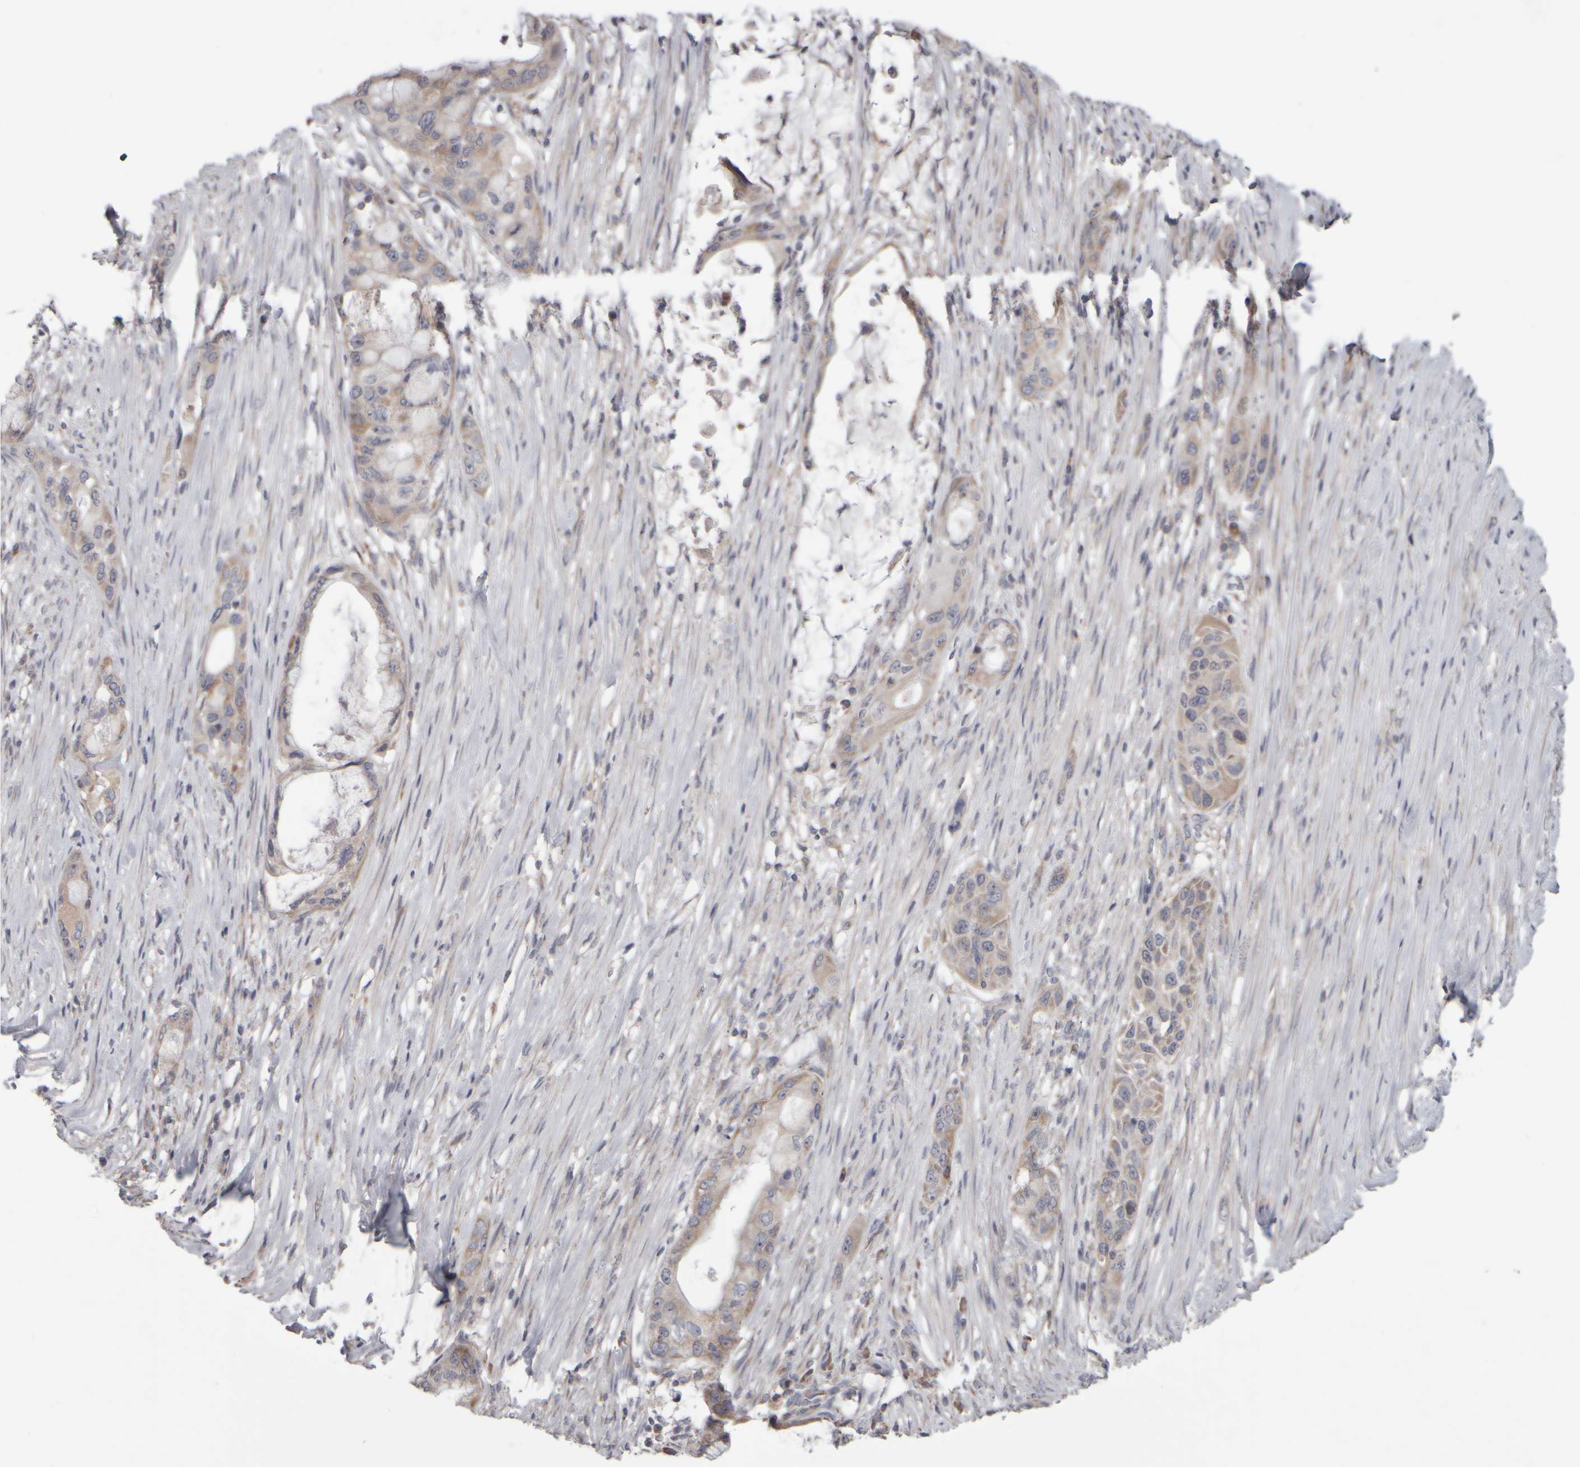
{"staining": {"intensity": "weak", "quantity": ">75%", "location": "cytoplasmic/membranous"}, "tissue": "pancreatic cancer", "cell_type": "Tumor cells", "image_type": "cancer", "snomed": [{"axis": "morphology", "description": "Adenocarcinoma, NOS"}, {"axis": "topography", "description": "Pancreas"}], "caption": "IHC micrograph of pancreatic cancer stained for a protein (brown), which shows low levels of weak cytoplasmic/membranous staining in approximately >75% of tumor cells.", "gene": "SCO1", "patient": {"sex": "male", "age": 53}}